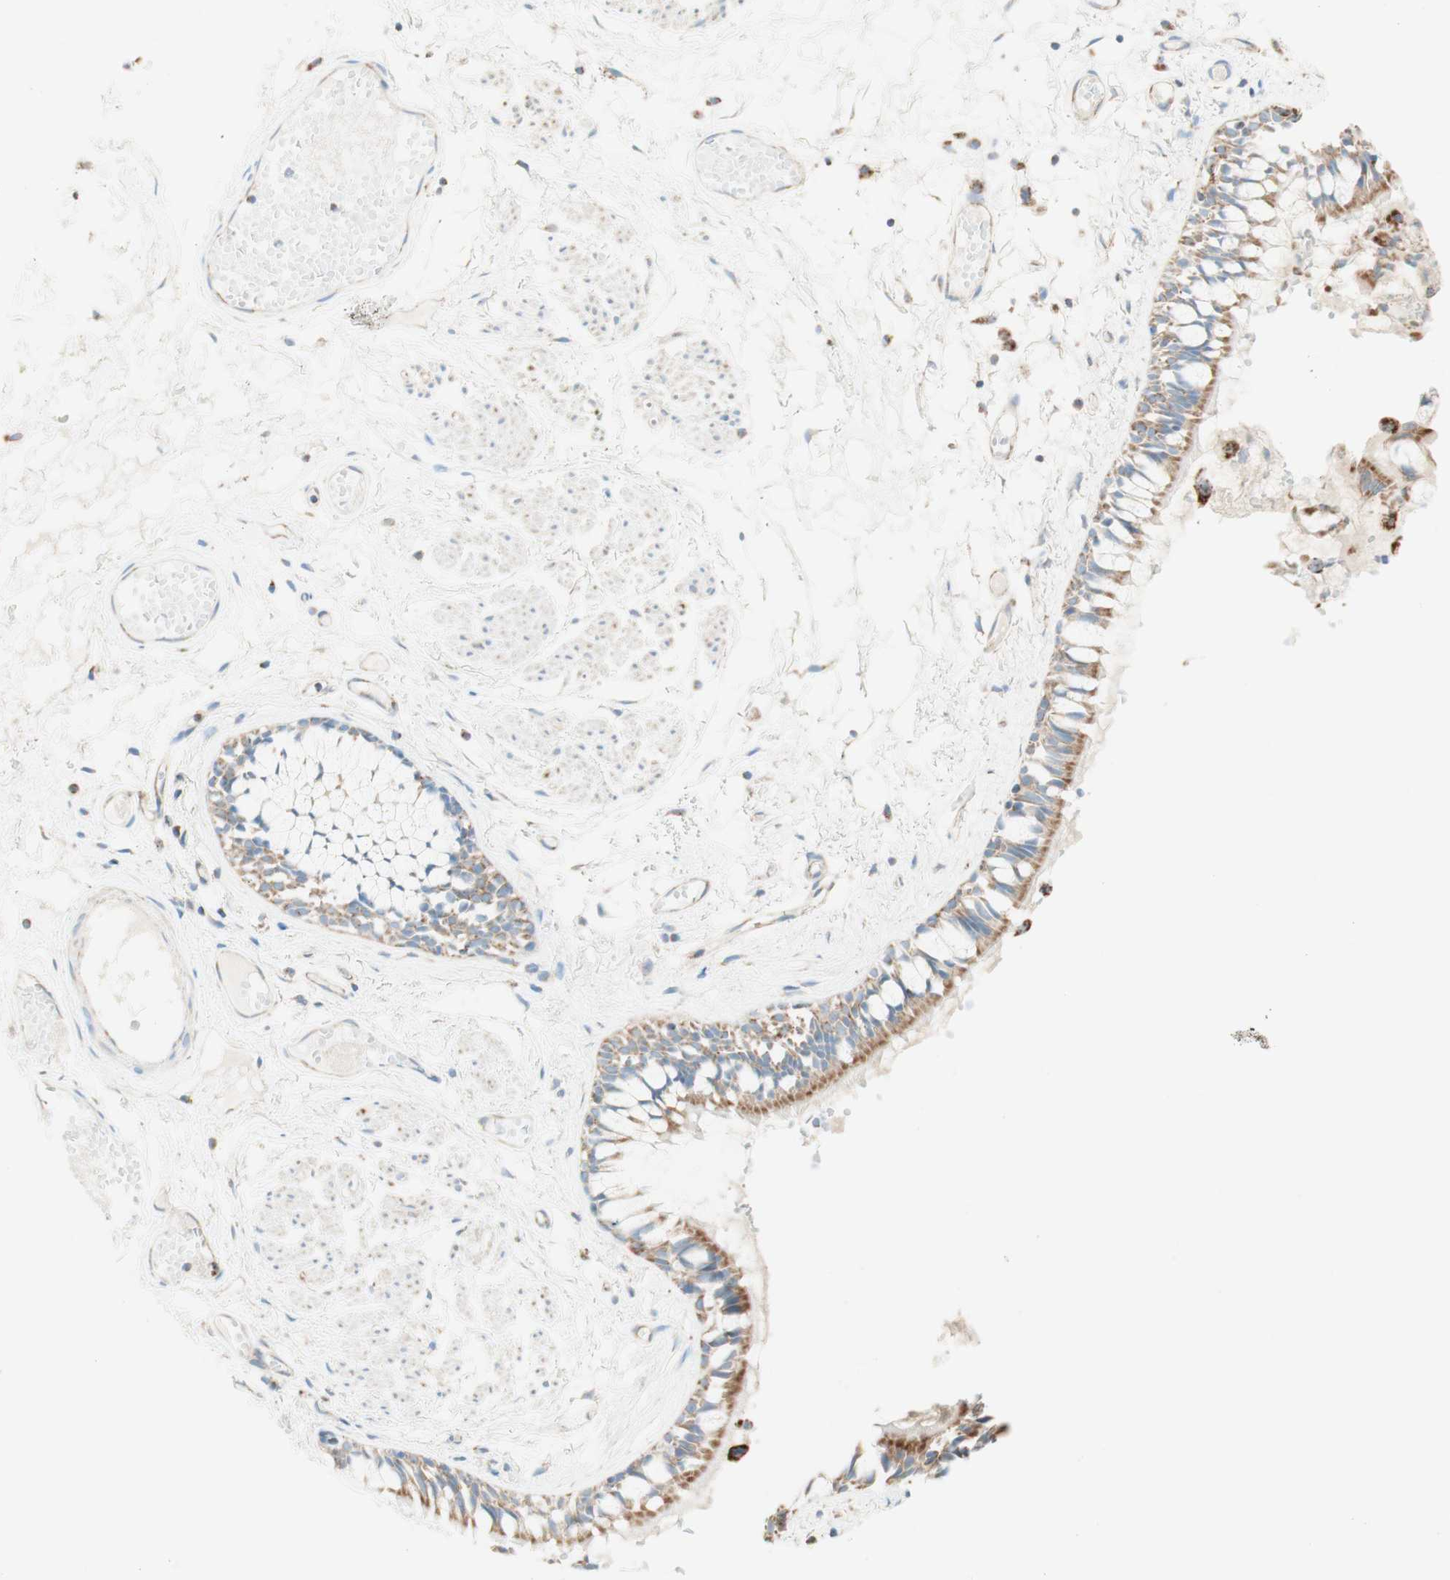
{"staining": {"intensity": "strong", "quantity": ">75%", "location": "cytoplasmic/membranous"}, "tissue": "bronchus", "cell_type": "Respiratory epithelial cells", "image_type": "normal", "snomed": [{"axis": "morphology", "description": "Normal tissue, NOS"}, {"axis": "morphology", "description": "Inflammation, NOS"}, {"axis": "topography", "description": "Cartilage tissue"}, {"axis": "topography", "description": "Lung"}], "caption": "Bronchus stained with a brown dye demonstrates strong cytoplasmic/membranous positive positivity in approximately >75% of respiratory epithelial cells.", "gene": "TOMM20", "patient": {"sex": "male", "age": 71}}